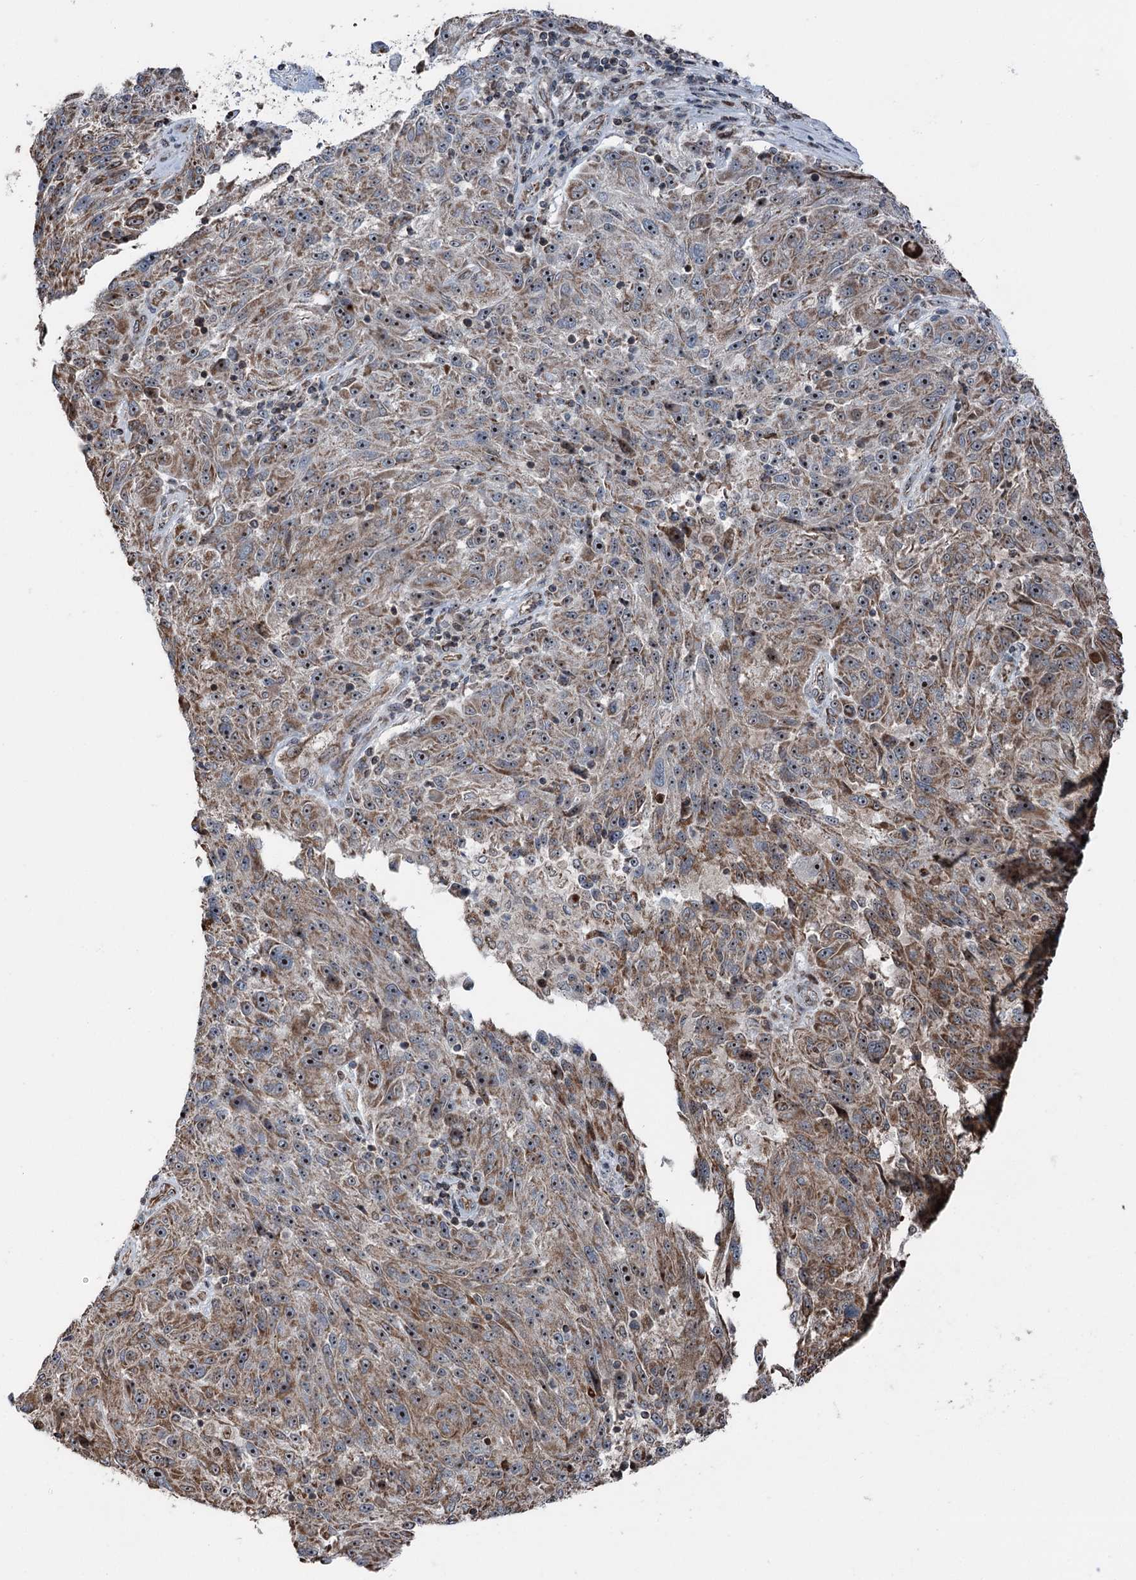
{"staining": {"intensity": "moderate", "quantity": ">75%", "location": "cytoplasmic/membranous,nuclear"}, "tissue": "melanoma", "cell_type": "Tumor cells", "image_type": "cancer", "snomed": [{"axis": "morphology", "description": "Malignant melanoma, NOS"}, {"axis": "topography", "description": "Skin"}], "caption": "Tumor cells exhibit medium levels of moderate cytoplasmic/membranous and nuclear staining in approximately >75% of cells in malignant melanoma.", "gene": "STEEP1", "patient": {"sex": "male", "age": 53}}